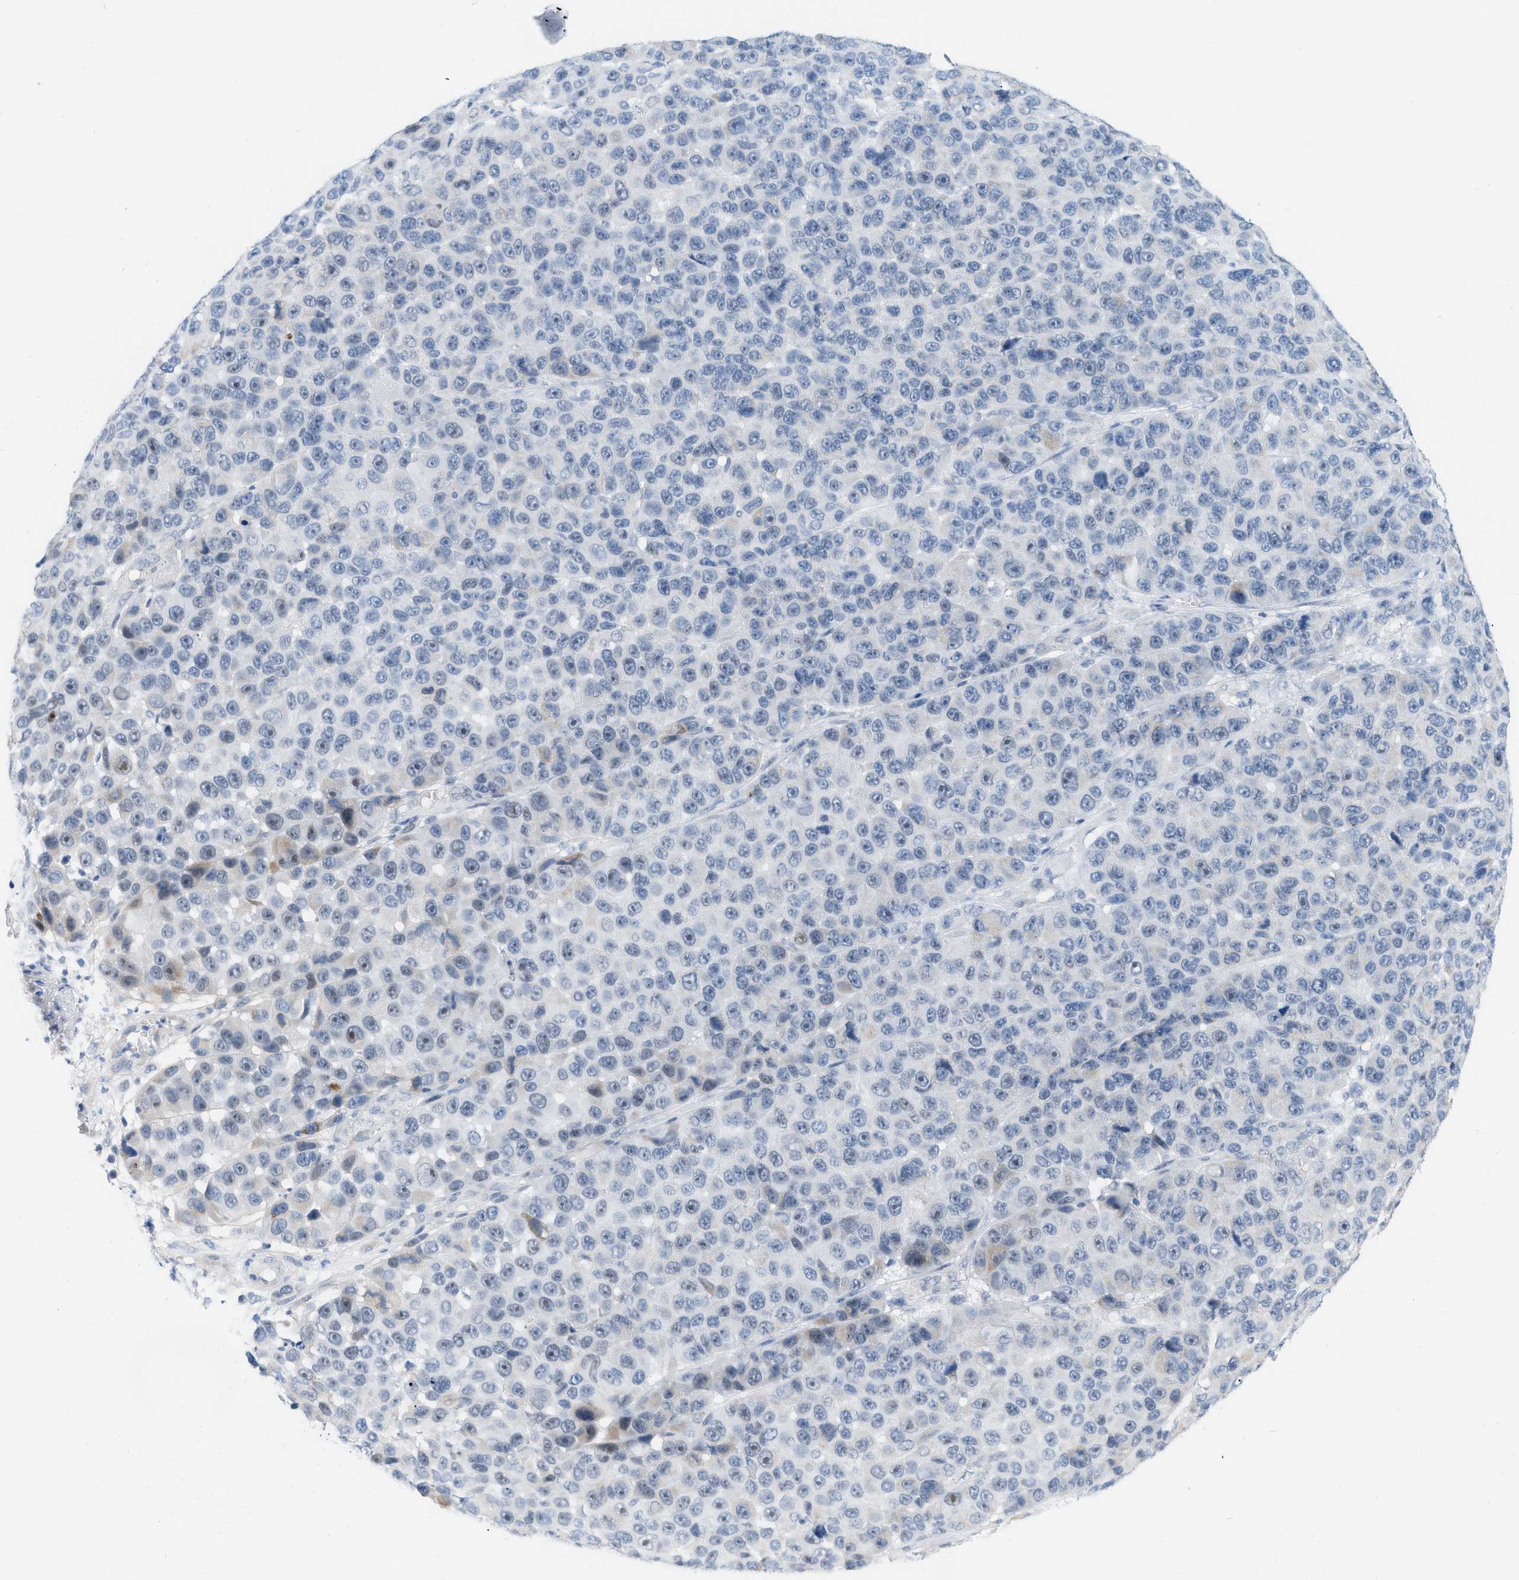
{"staining": {"intensity": "negative", "quantity": "none", "location": "none"}, "tissue": "melanoma", "cell_type": "Tumor cells", "image_type": "cancer", "snomed": [{"axis": "morphology", "description": "Malignant melanoma, NOS"}, {"axis": "topography", "description": "Skin"}], "caption": "Tumor cells are negative for brown protein staining in malignant melanoma.", "gene": "HLTF", "patient": {"sex": "male", "age": 53}}